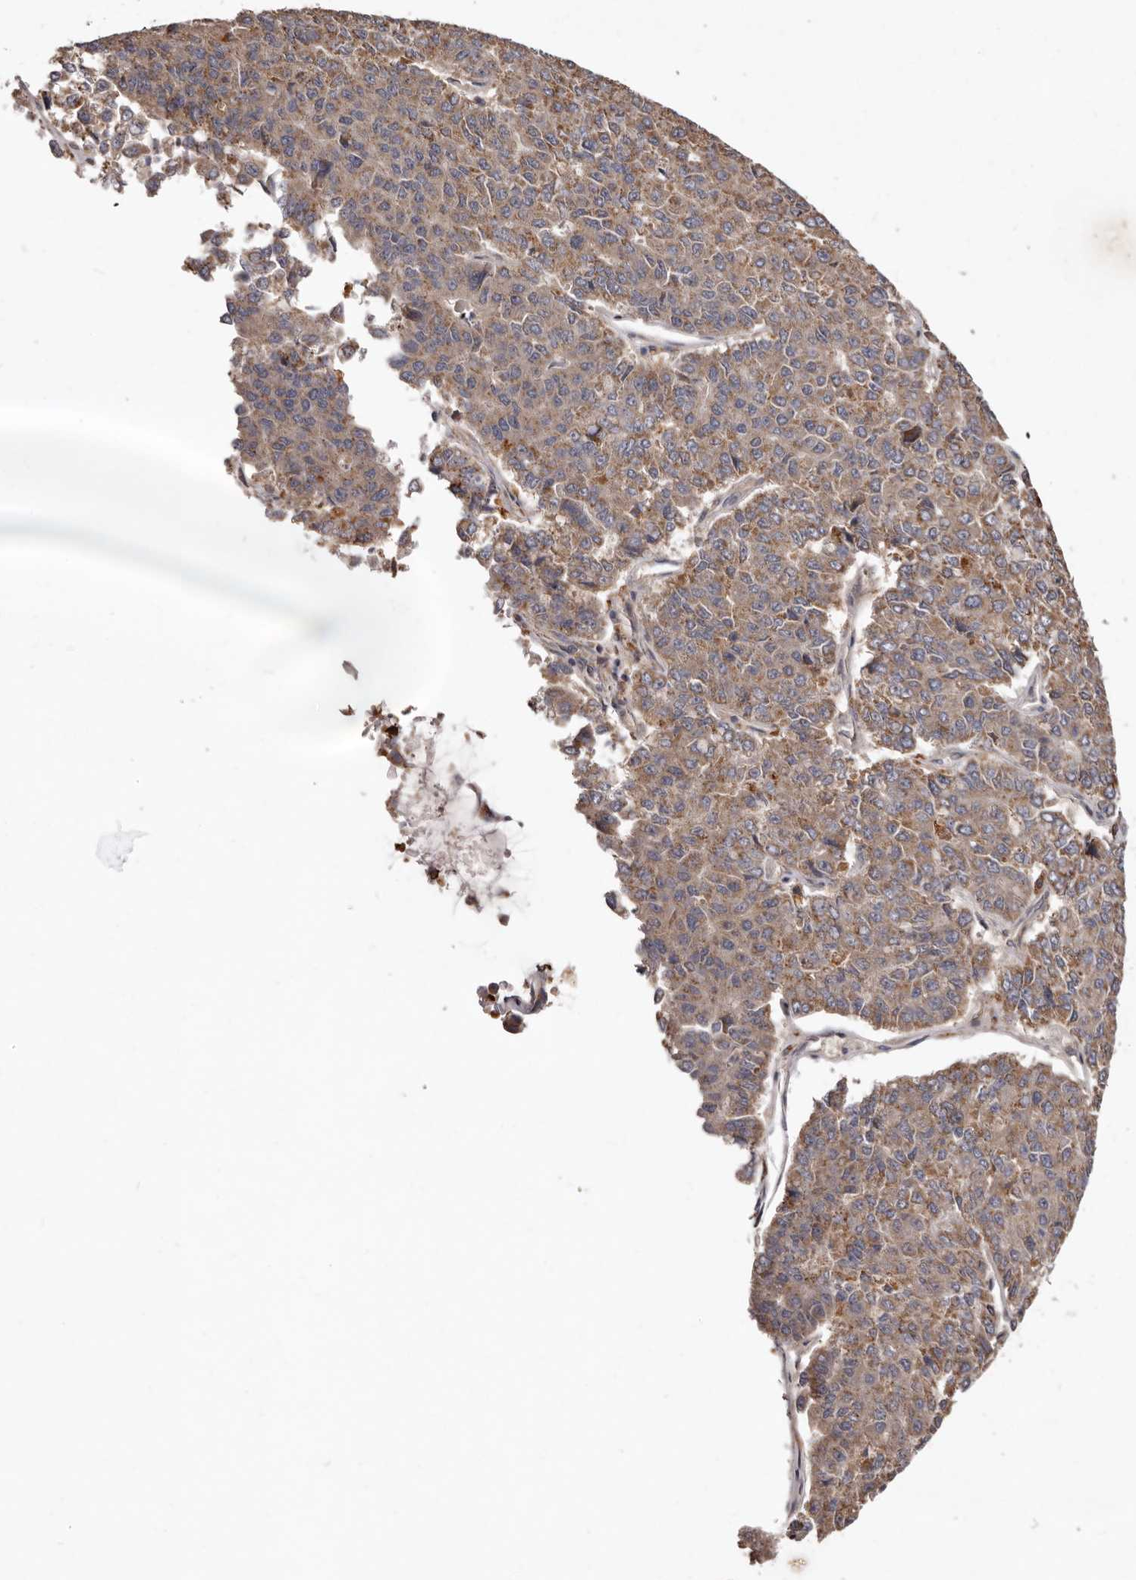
{"staining": {"intensity": "weak", "quantity": ">75%", "location": "cytoplasmic/membranous"}, "tissue": "pancreatic cancer", "cell_type": "Tumor cells", "image_type": "cancer", "snomed": [{"axis": "morphology", "description": "Adenocarcinoma, NOS"}, {"axis": "topography", "description": "Pancreas"}], "caption": "Immunohistochemistry of pancreatic adenocarcinoma reveals low levels of weak cytoplasmic/membranous expression in about >75% of tumor cells.", "gene": "GOT1L1", "patient": {"sex": "male", "age": 50}}